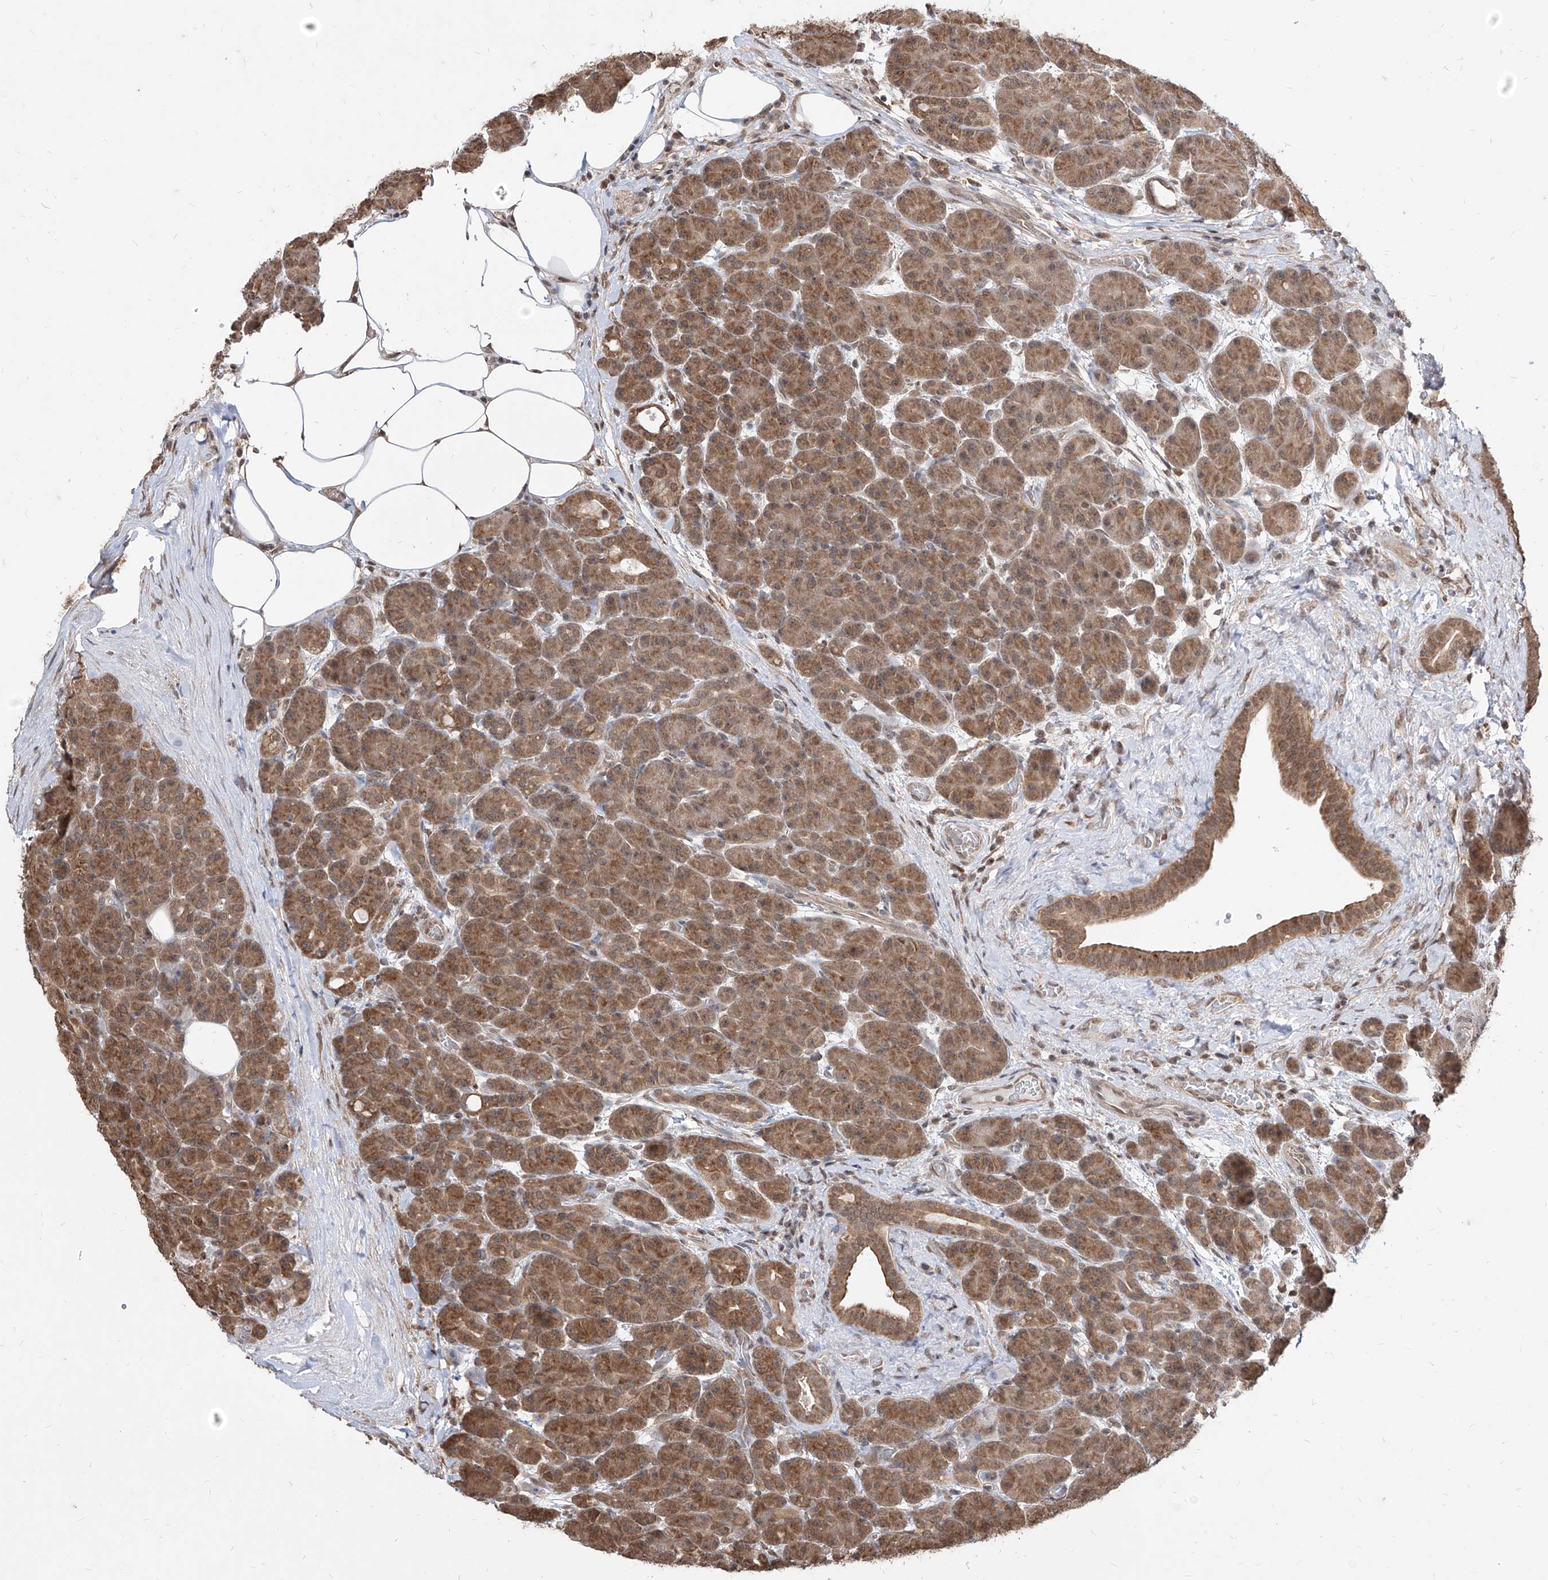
{"staining": {"intensity": "strong", "quantity": ">75%", "location": "cytoplasmic/membranous"}, "tissue": "pancreas", "cell_type": "Exocrine glandular cells", "image_type": "normal", "snomed": [{"axis": "morphology", "description": "Normal tissue, NOS"}, {"axis": "topography", "description": "Pancreas"}], "caption": "High-magnification brightfield microscopy of benign pancreas stained with DAB (3,3'-diaminobenzidine) (brown) and counterstained with hematoxylin (blue). exocrine glandular cells exhibit strong cytoplasmic/membranous staining is present in approximately>75% of cells. (Brightfield microscopy of DAB IHC at high magnification).", "gene": "C8orf82", "patient": {"sex": "male", "age": 63}}